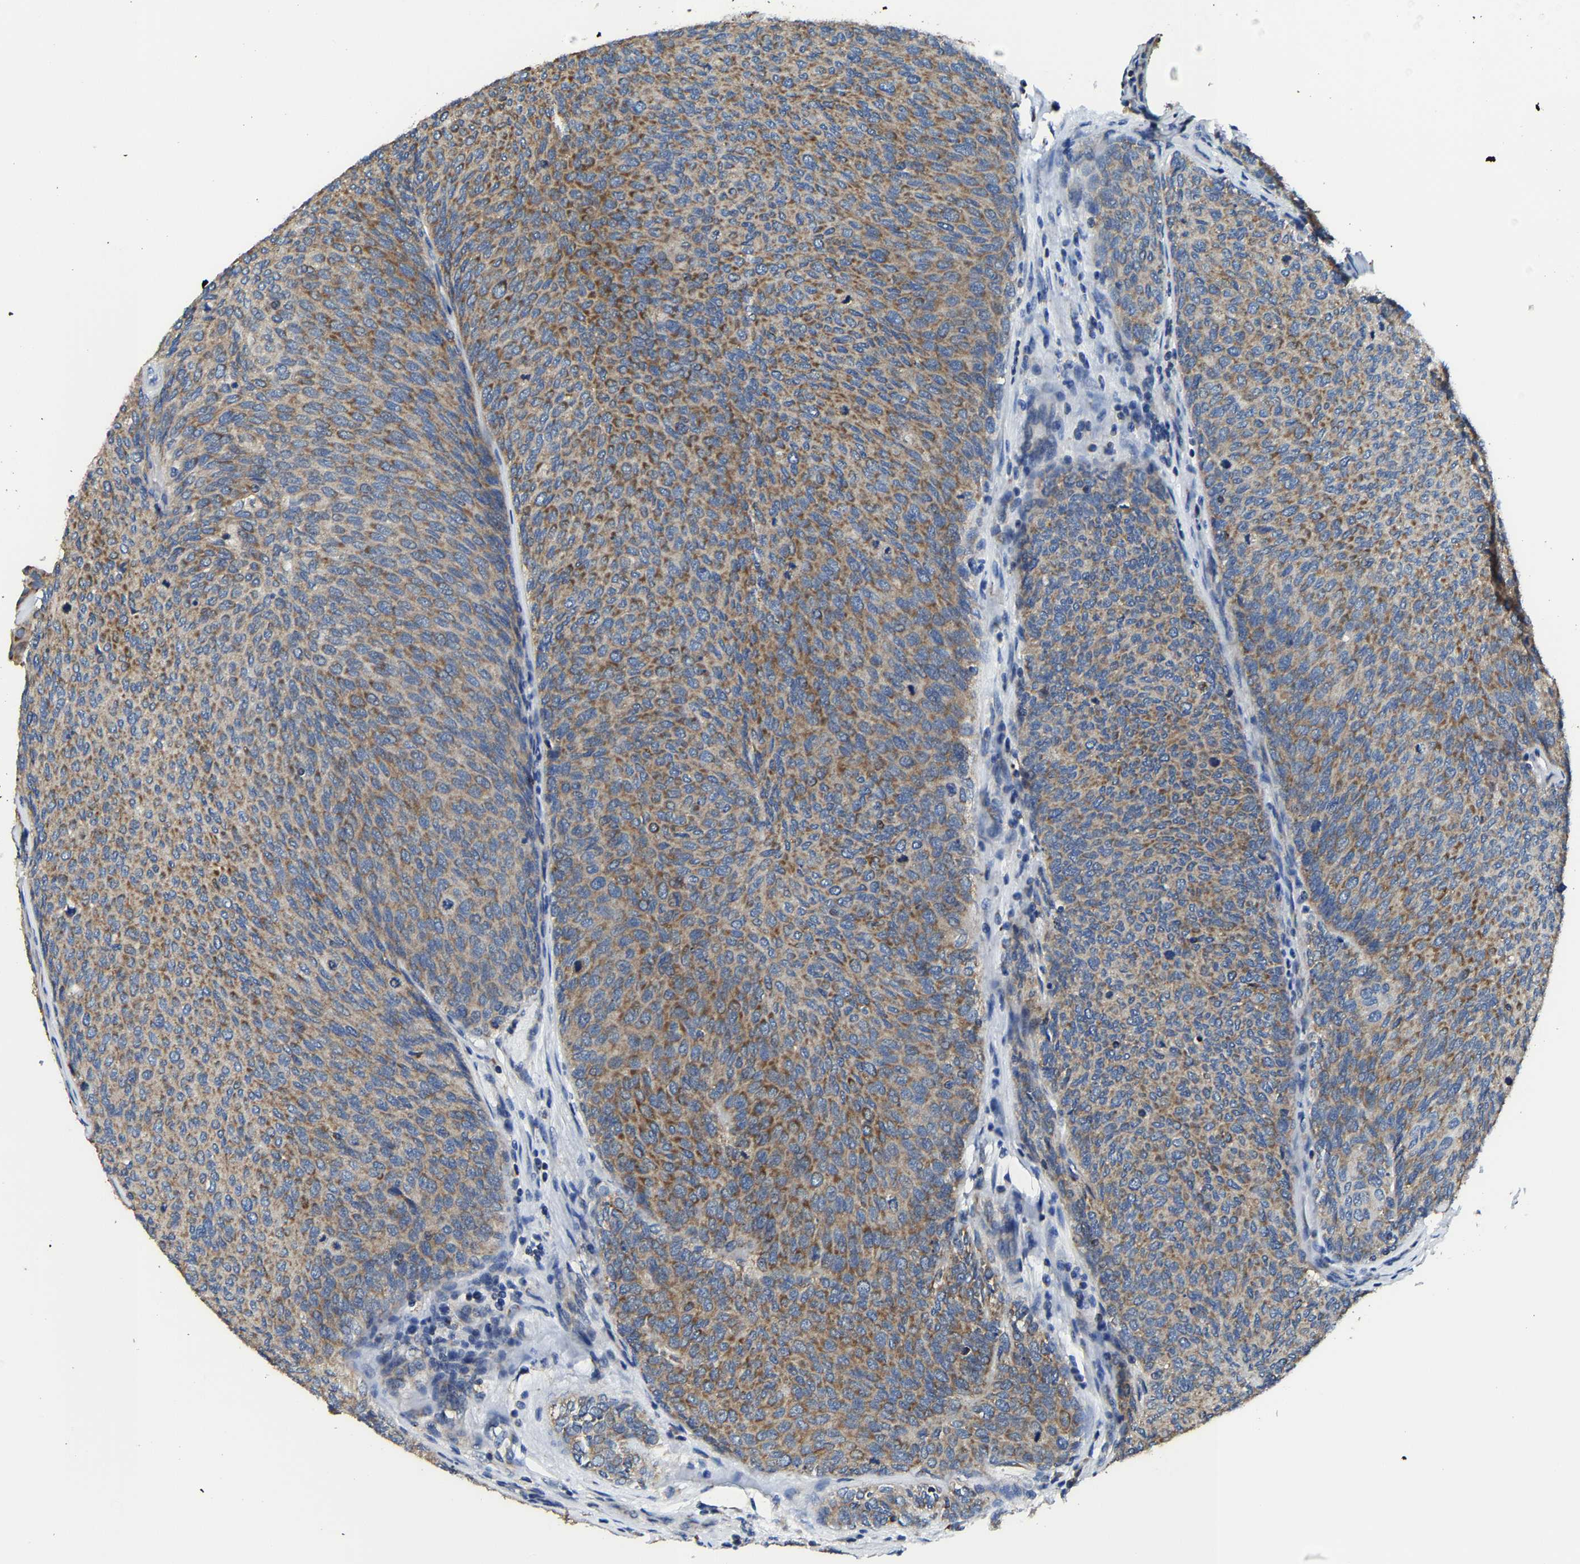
{"staining": {"intensity": "moderate", "quantity": ">75%", "location": "cytoplasmic/membranous"}, "tissue": "urothelial cancer", "cell_type": "Tumor cells", "image_type": "cancer", "snomed": [{"axis": "morphology", "description": "Urothelial carcinoma, Low grade"}, {"axis": "topography", "description": "Urinary bladder"}], "caption": "An immunohistochemistry (IHC) histopathology image of tumor tissue is shown. Protein staining in brown shows moderate cytoplasmic/membranous positivity in urothelial cancer within tumor cells.", "gene": "AGK", "patient": {"sex": "female", "age": 79}}